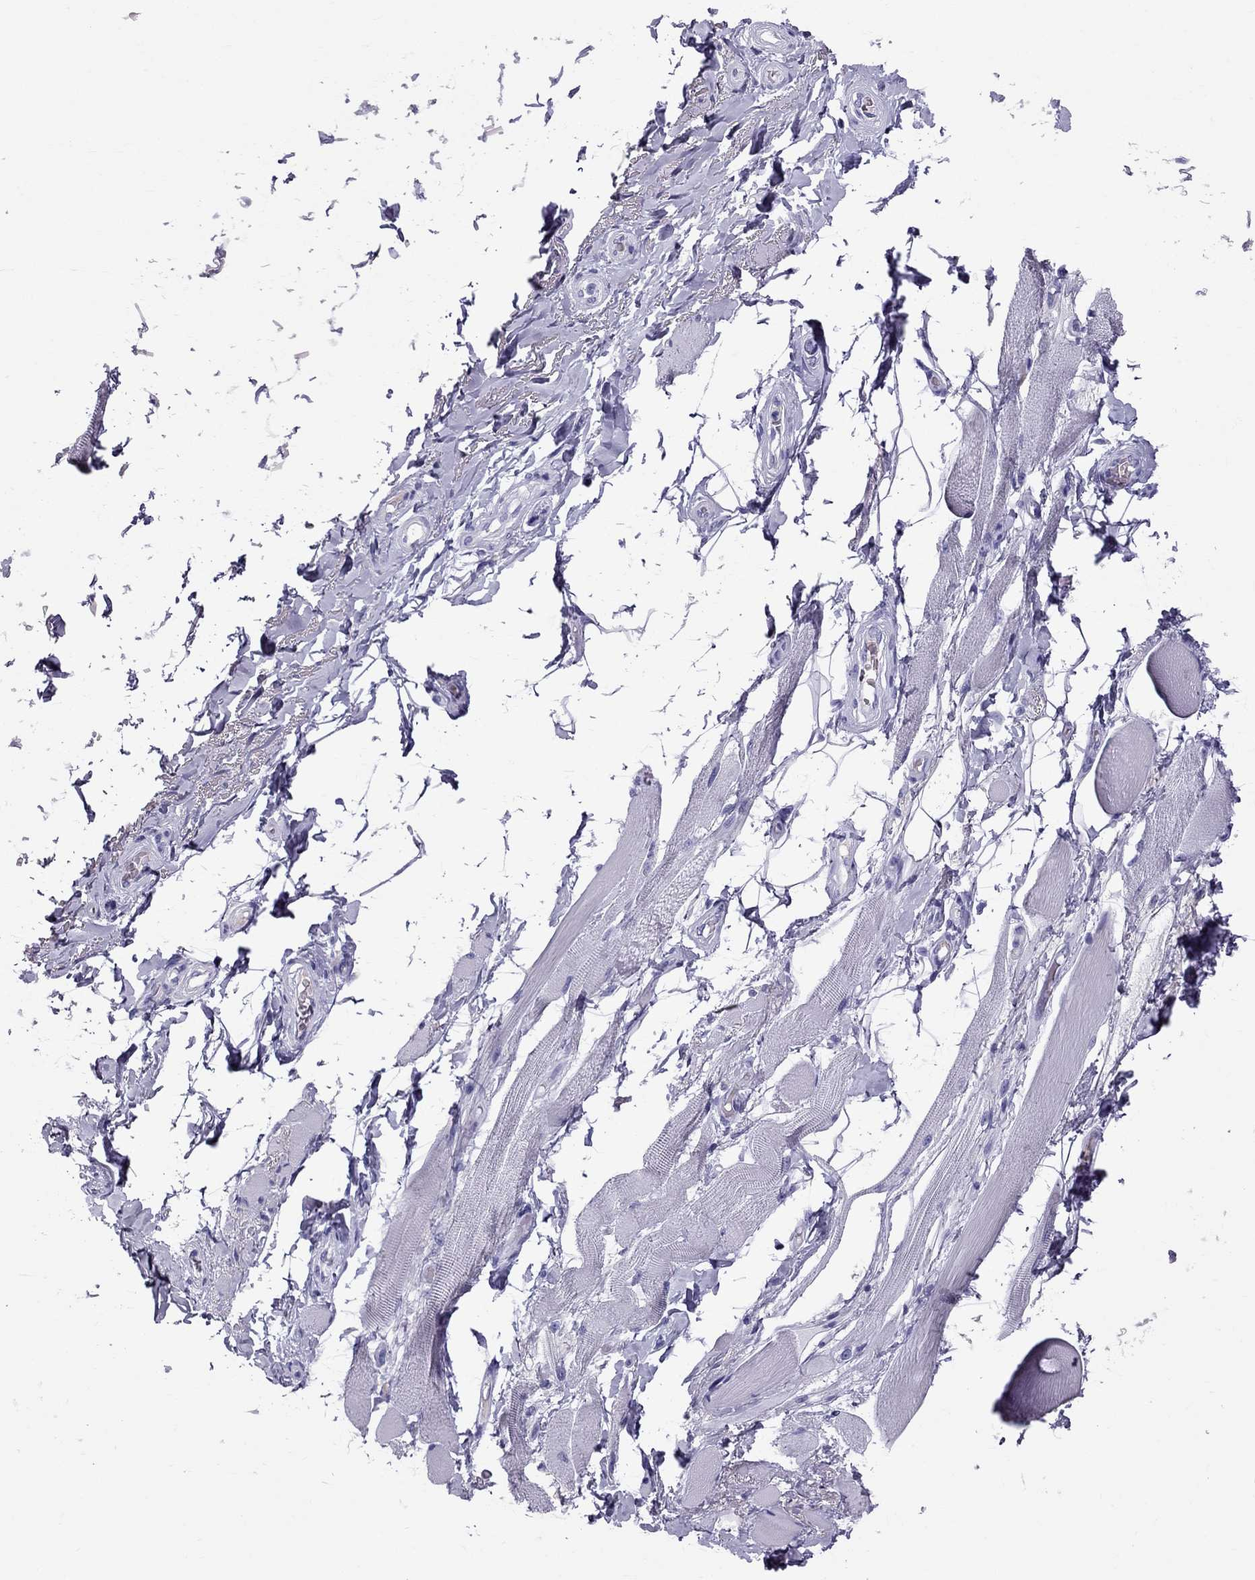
{"staining": {"intensity": "negative", "quantity": "none", "location": "none"}, "tissue": "adipose tissue", "cell_type": "Adipocytes", "image_type": "normal", "snomed": [{"axis": "morphology", "description": "Normal tissue, NOS"}, {"axis": "topography", "description": "Anal"}, {"axis": "topography", "description": "Peripheral nerve tissue"}], "caption": "This is an immunohistochemistry (IHC) image of normal adipose tissue. There is no staining in adipocytes.", "gene": "SCART1", "patient": {"sex": "male", "age": 53}}